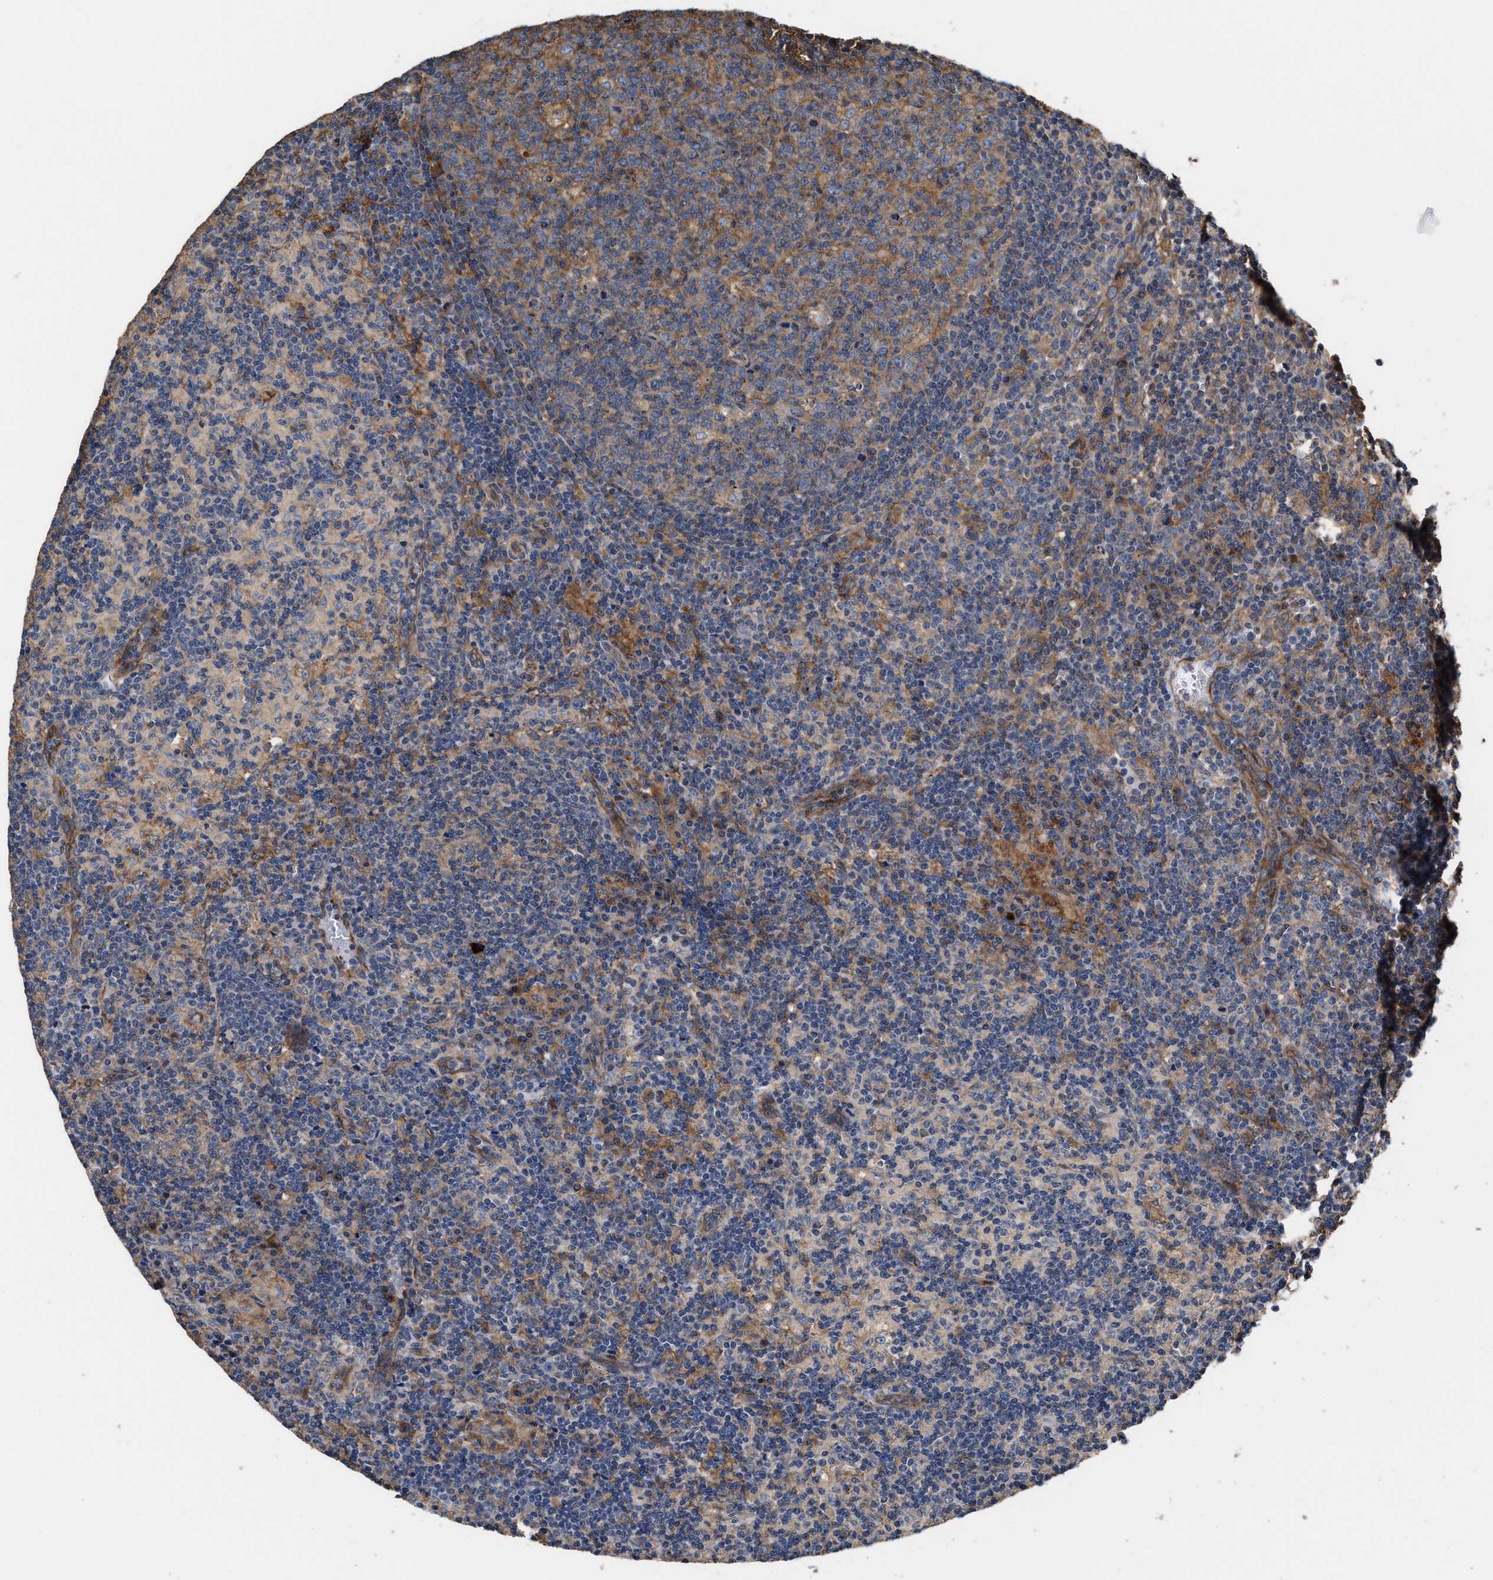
{"staining": {"intensity": "moderate", "quantity": ">75%", "location": "cytoplasmic/membranous"}, "tissue": "lymph node", "cell_type": "Germinal center cells", "image_type": "normal", "snomed": [{"axis": "morphology", "description": "Normal tissue, NOS"}, {"axis": "morphology", "description": "Inflammation, NOS"}, {"axis": "topography", "description": "Lymph node"}], "caption": "Lymph node stained with a brown dye reveals moderate cytoplasmic/membranous positive staining in approximately >75% of germinal center cells.", "gene": "KLB", "patient": {"sex": "male", "age": 55}}